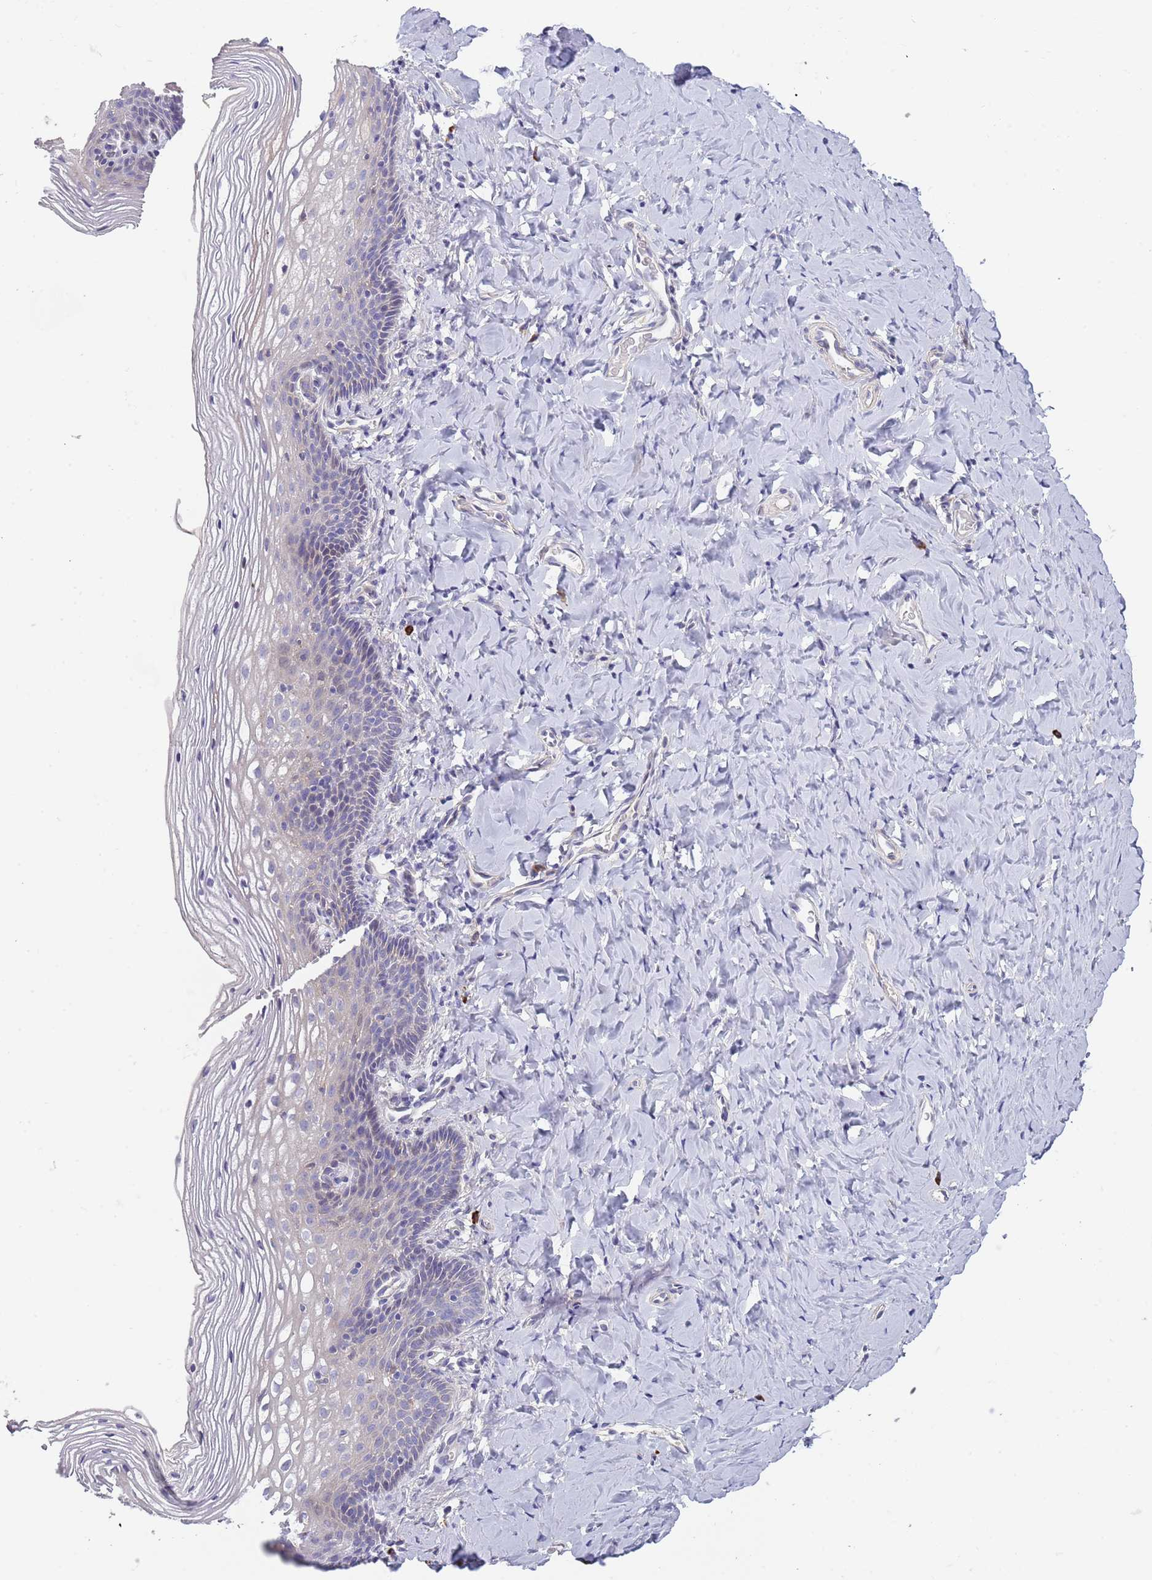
{"staining": {"intensity": "negative", "quantity": "none", "location": "none"}, "tissue": "vagina", "cell_type": "Squamous epithelial cells", "image_type": "normal", "snomed": [{"axis": "morphology", "description": "Normal tissue, NOS"}, {"axis": "topography", "description": "Vagina"}], "caption": "An image of human vagina is negative for staining in squamous epithelial cells. (Stains: DAB IHC with hematoxylin counter stain, Microscopy: brightfield microscopy at high magnification).", "gene": "SUSD1", "patient": {"sex": "female", "age": 60}}